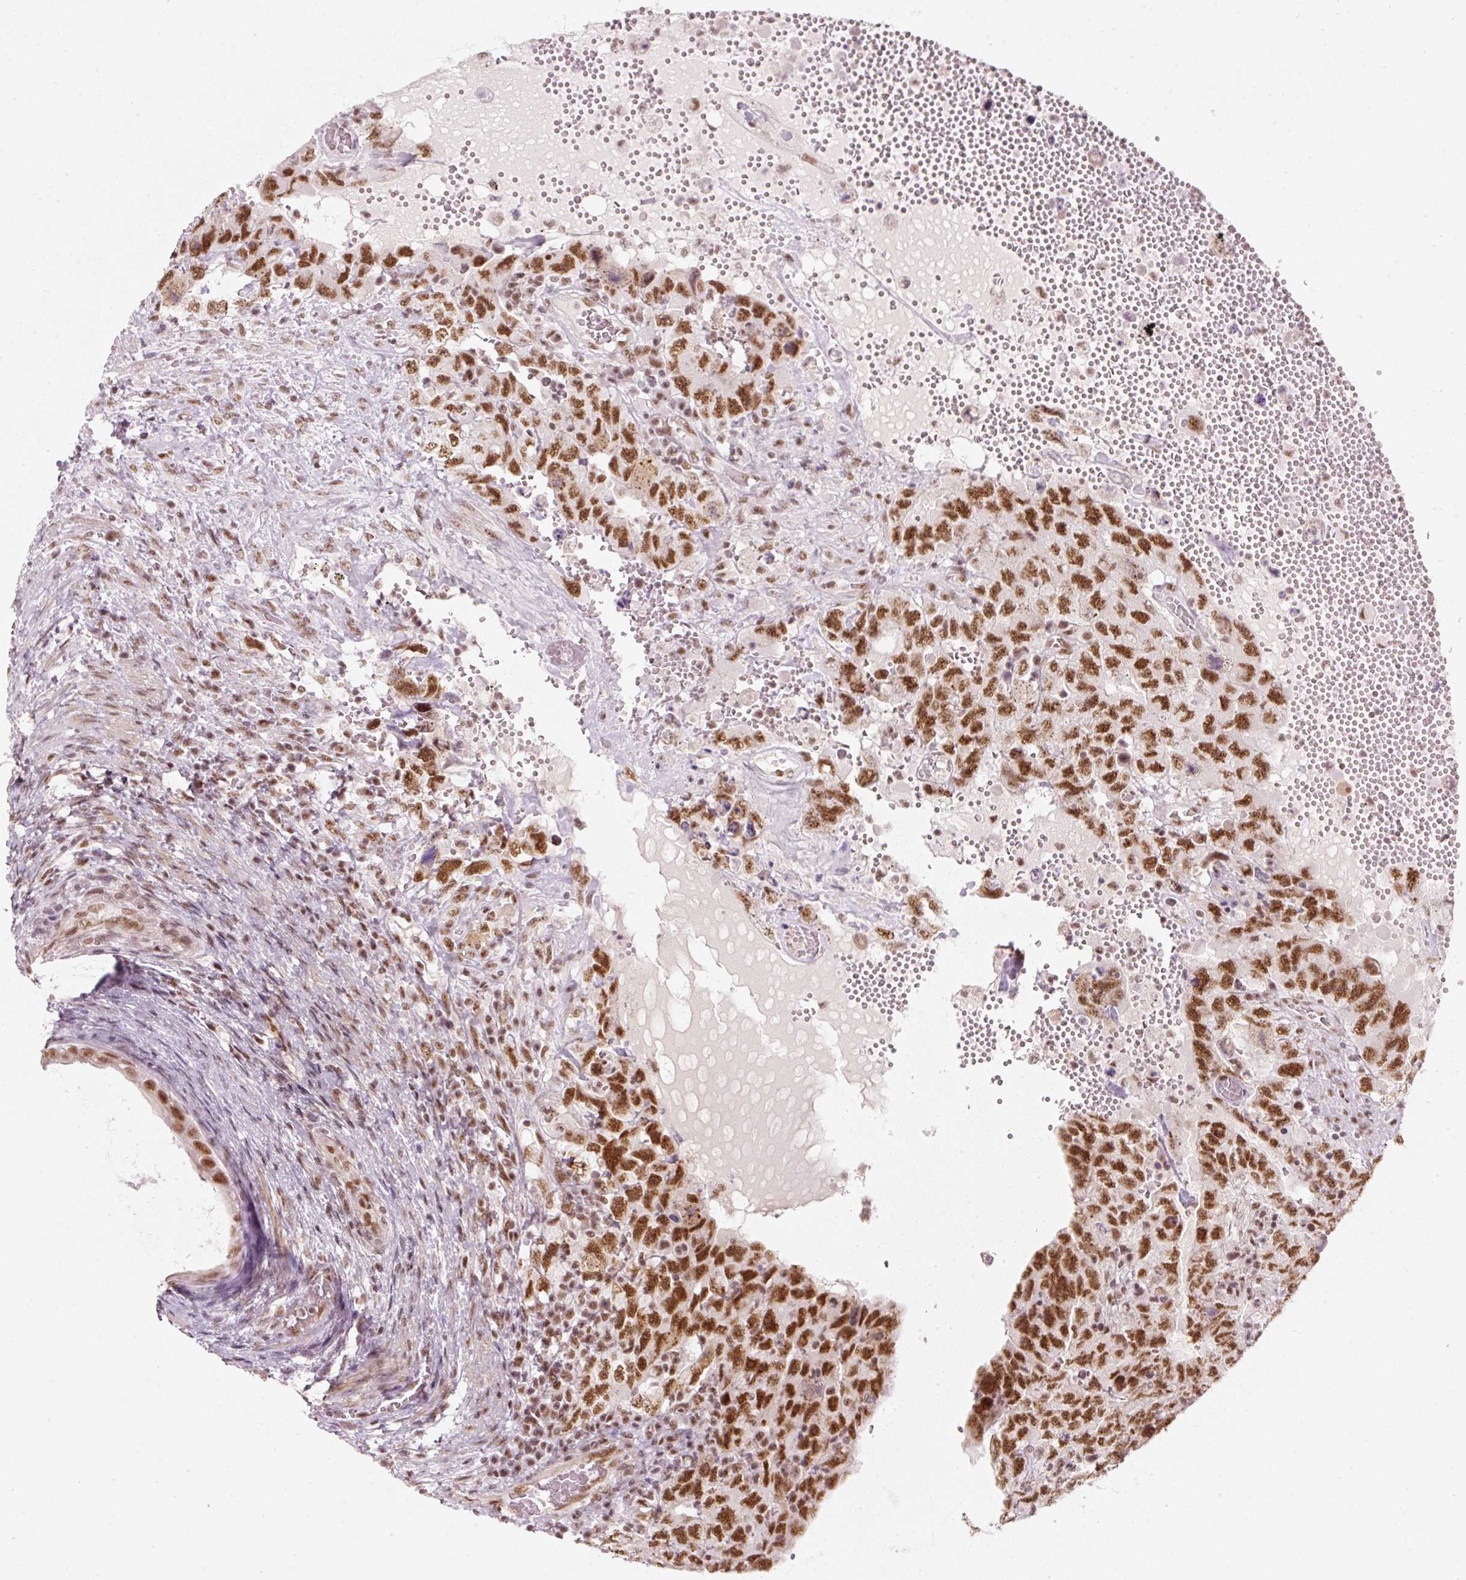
{"staining": {"intensity": "strong", "quantity": ">75%", "location": "nuclear"}, "tissue": "testis cancer", "cell_type": "Tumor cells", "image_type": "cancer", "snomed": [{"axis": "morphology", "description": "Carcinoma, Embryonal, NOS"}, {"axis": "topography", "description": "Testis"}], "caption": "Immunohistochemical staining of testis cancer (embryonal carcinoma) shows high levels of strong nuclear protein positivity in approximately >75% of tumor cells.", "gene": "U2AF2", "patient": {"sex": "male", "age": 26}}